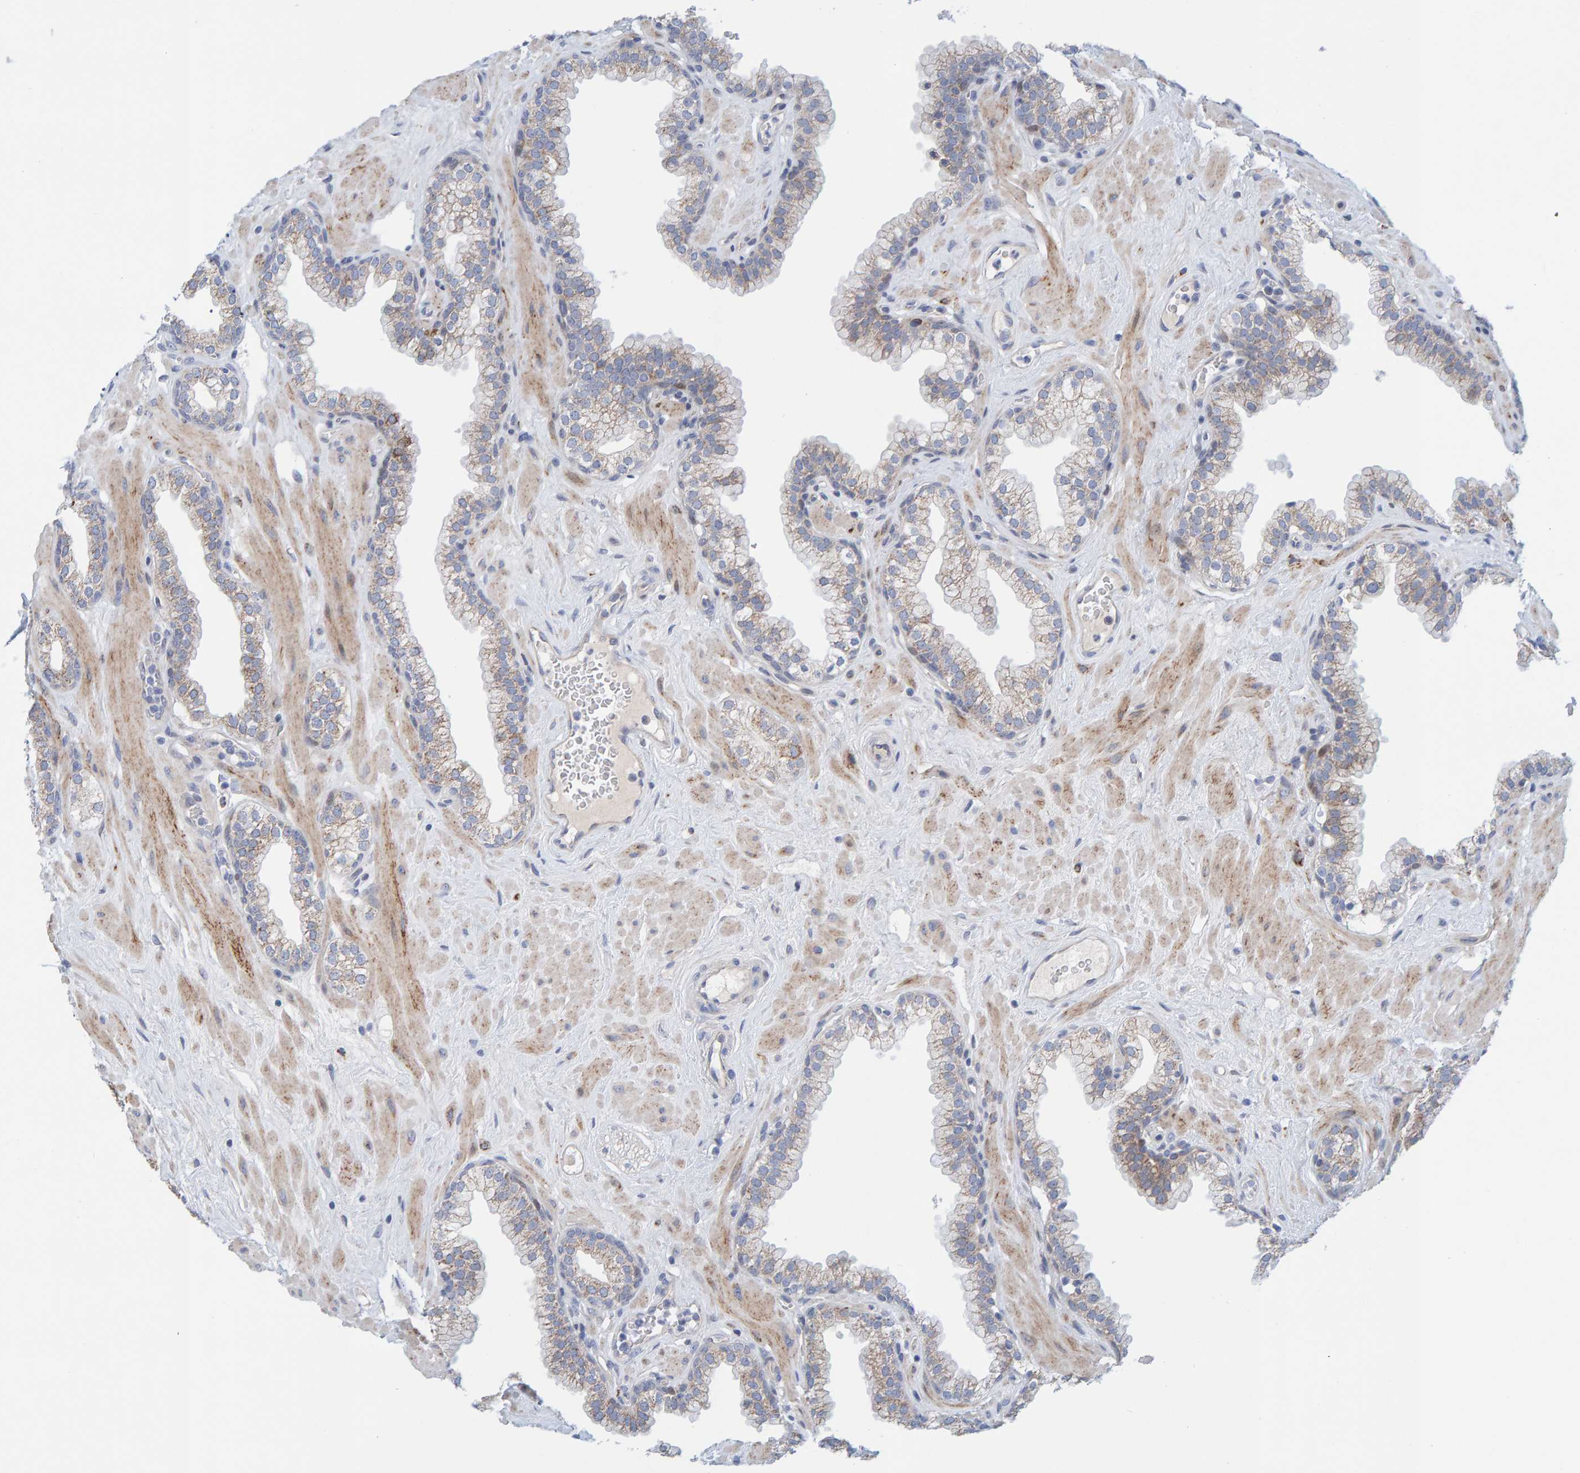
{"staining": {"intensity": "weak", "quantity": ">75%", "location": "cytoplasmic/membranous"}, "tissue": "prostate", "cell_type": "Glandular cells", "image_type": "normal", "snomed": [{"axis": "morphology", "description": "Normal tissue, NOS"}, {"axis": "morphology", "description": "Urothelial carcinoma, Low grade"}, {"axis": "topography", "description": "Urinary bladder"}, {"axis": "topography", "description": "Prostate"}], "caption": "Protein staining of benign prostate exhibits weak cytoplasmic/membranous expression in about >75% of glandular cells.", "gene": "ZC3H3", "patient": {"sex": "male", "age": 60}}